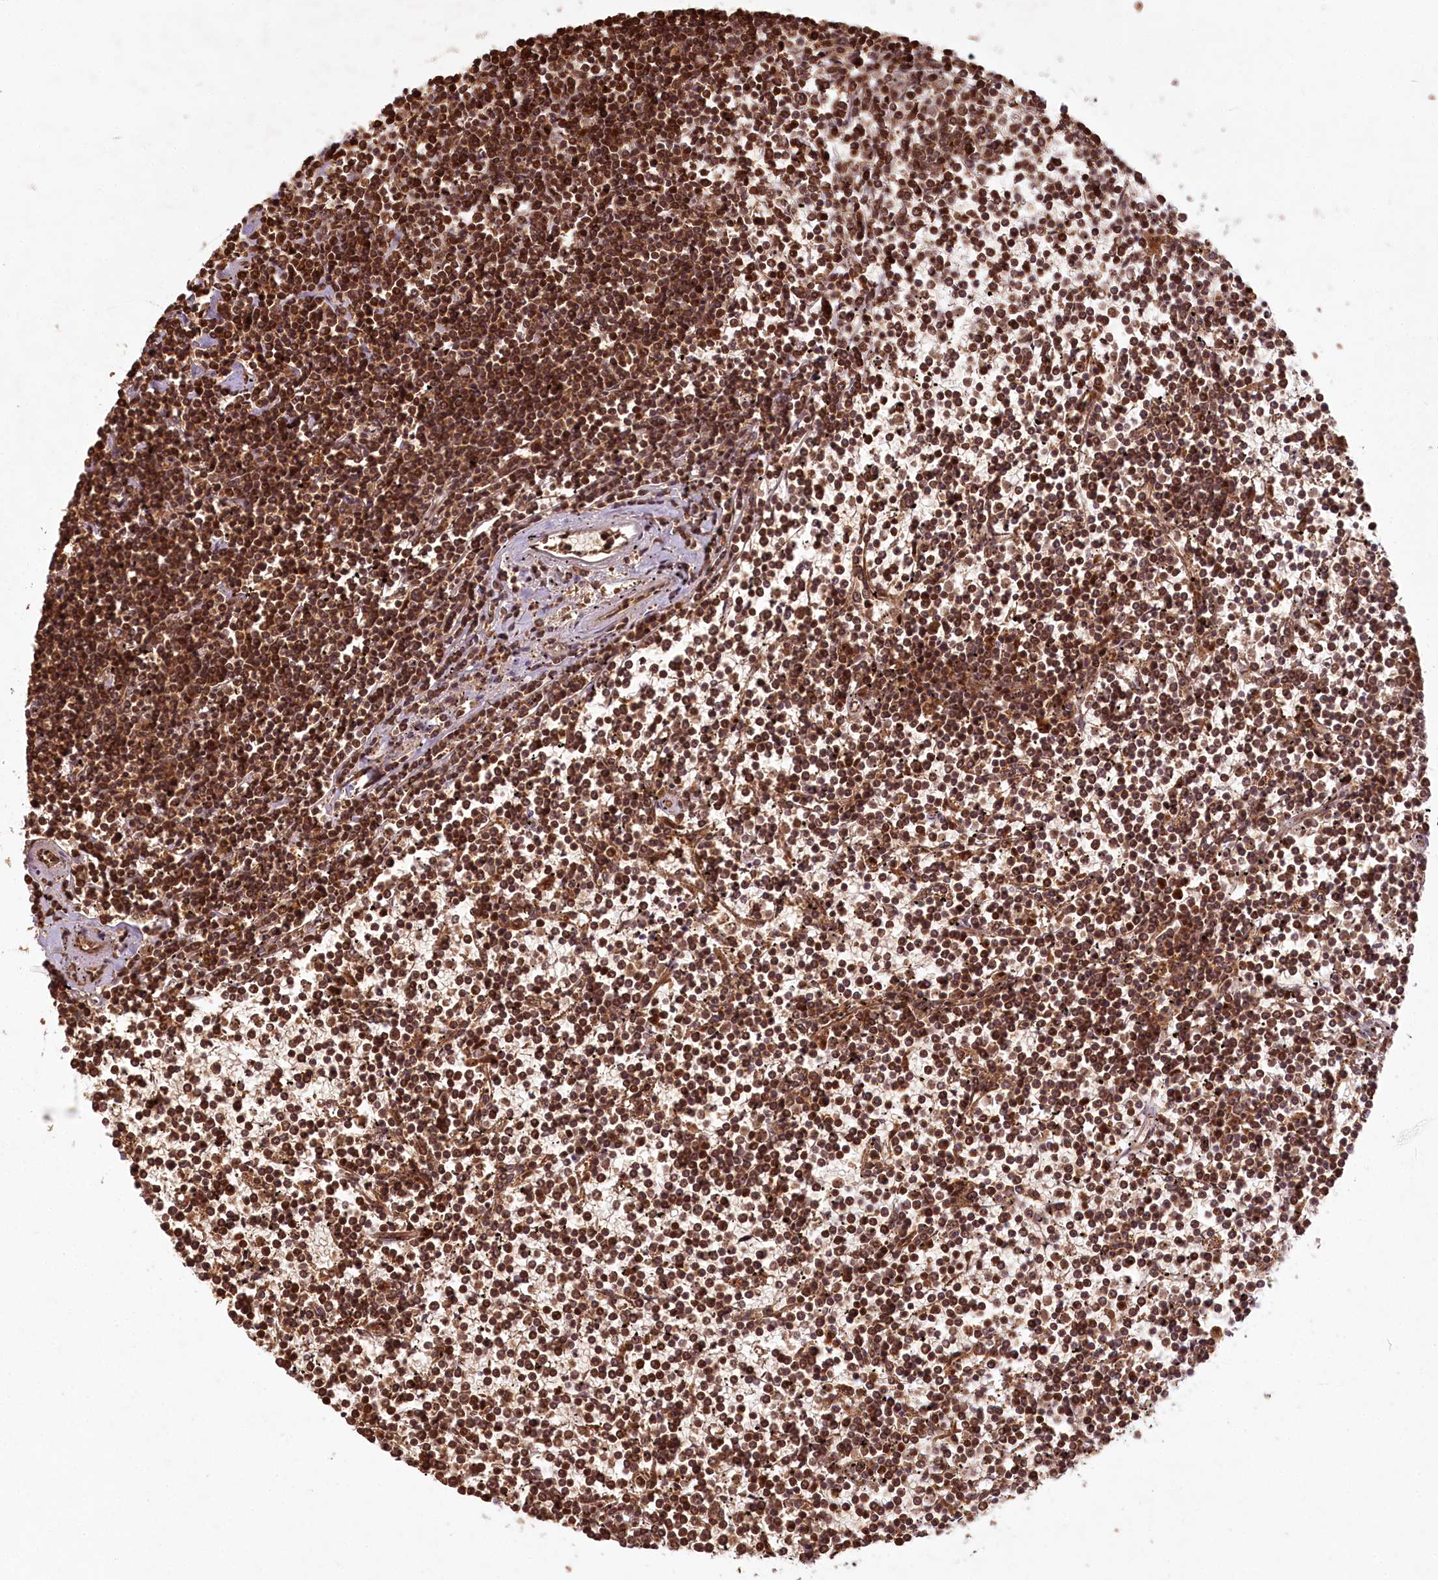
{"staining": {"intensity": "strong", "quantity": ">75%", "location": "cytoplasmic/membranous,nuclear"}, "tissue": "lymphoma", "cell_type": "Tumor cells", "image_type": "cancer", "snomed": [{"axis": "morphology", "description": "Malignant lymphoma, non-Hodgkin's type, Low grade"}, {"axis": "topography", "description": "Spleen"}], "caption": "Low-grade malignant lymphoma, non-Hodgkin's type was stained to show a protein in brown. There is high levels of strong cytoplasmic/membranous and nuclear positivity in about >75% of tumor cells. (IHC, brightfield microscopy, high magnification).", "gene": "MICU1", "patient": {"sex": "female", "age": 19}}